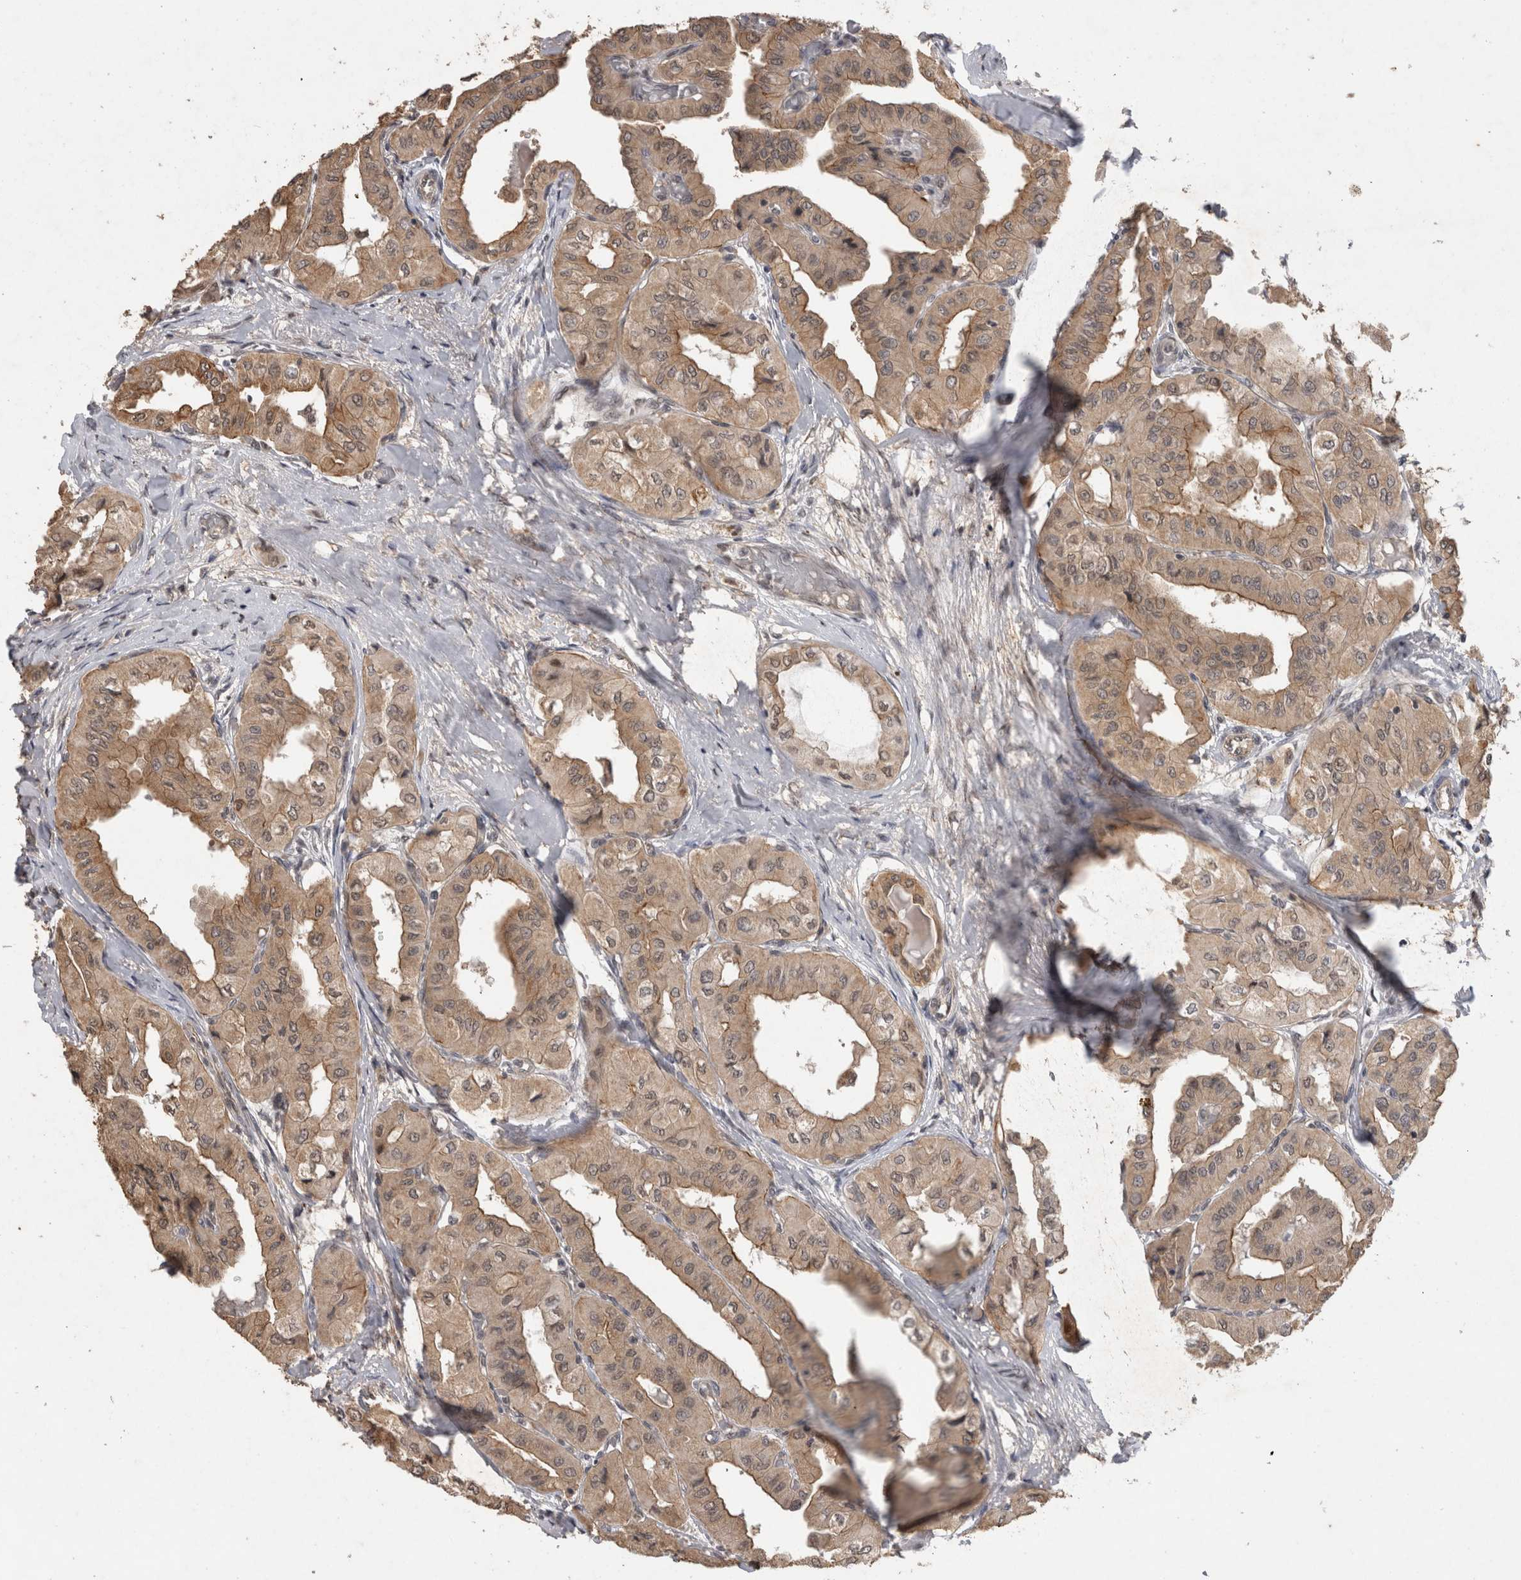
{"staining": {"intensity": "weak", "quantity": ">75%", "location": "cytoplasmic/membranous"}, "tissue": "thyroid cancer", "cell_type": "Tumor cells", "image_type": "cancer", "snomed": [{"axis": "morphology", "description": "Papillary adenocarcinoma, NOS"}, {"axis": "topography", "description": "Thyroid gland"}], "caption": "Thyroid cancer (papillary adenocarcinoma) stained for a protein reveals weak cytoplasmic/membranous positivity in tumor cells. (DAB IHC, brown staining for protein, blue staining for nuclei).", "gene": "RHPN1", "patient": {"sex": "female", "age": 59}}